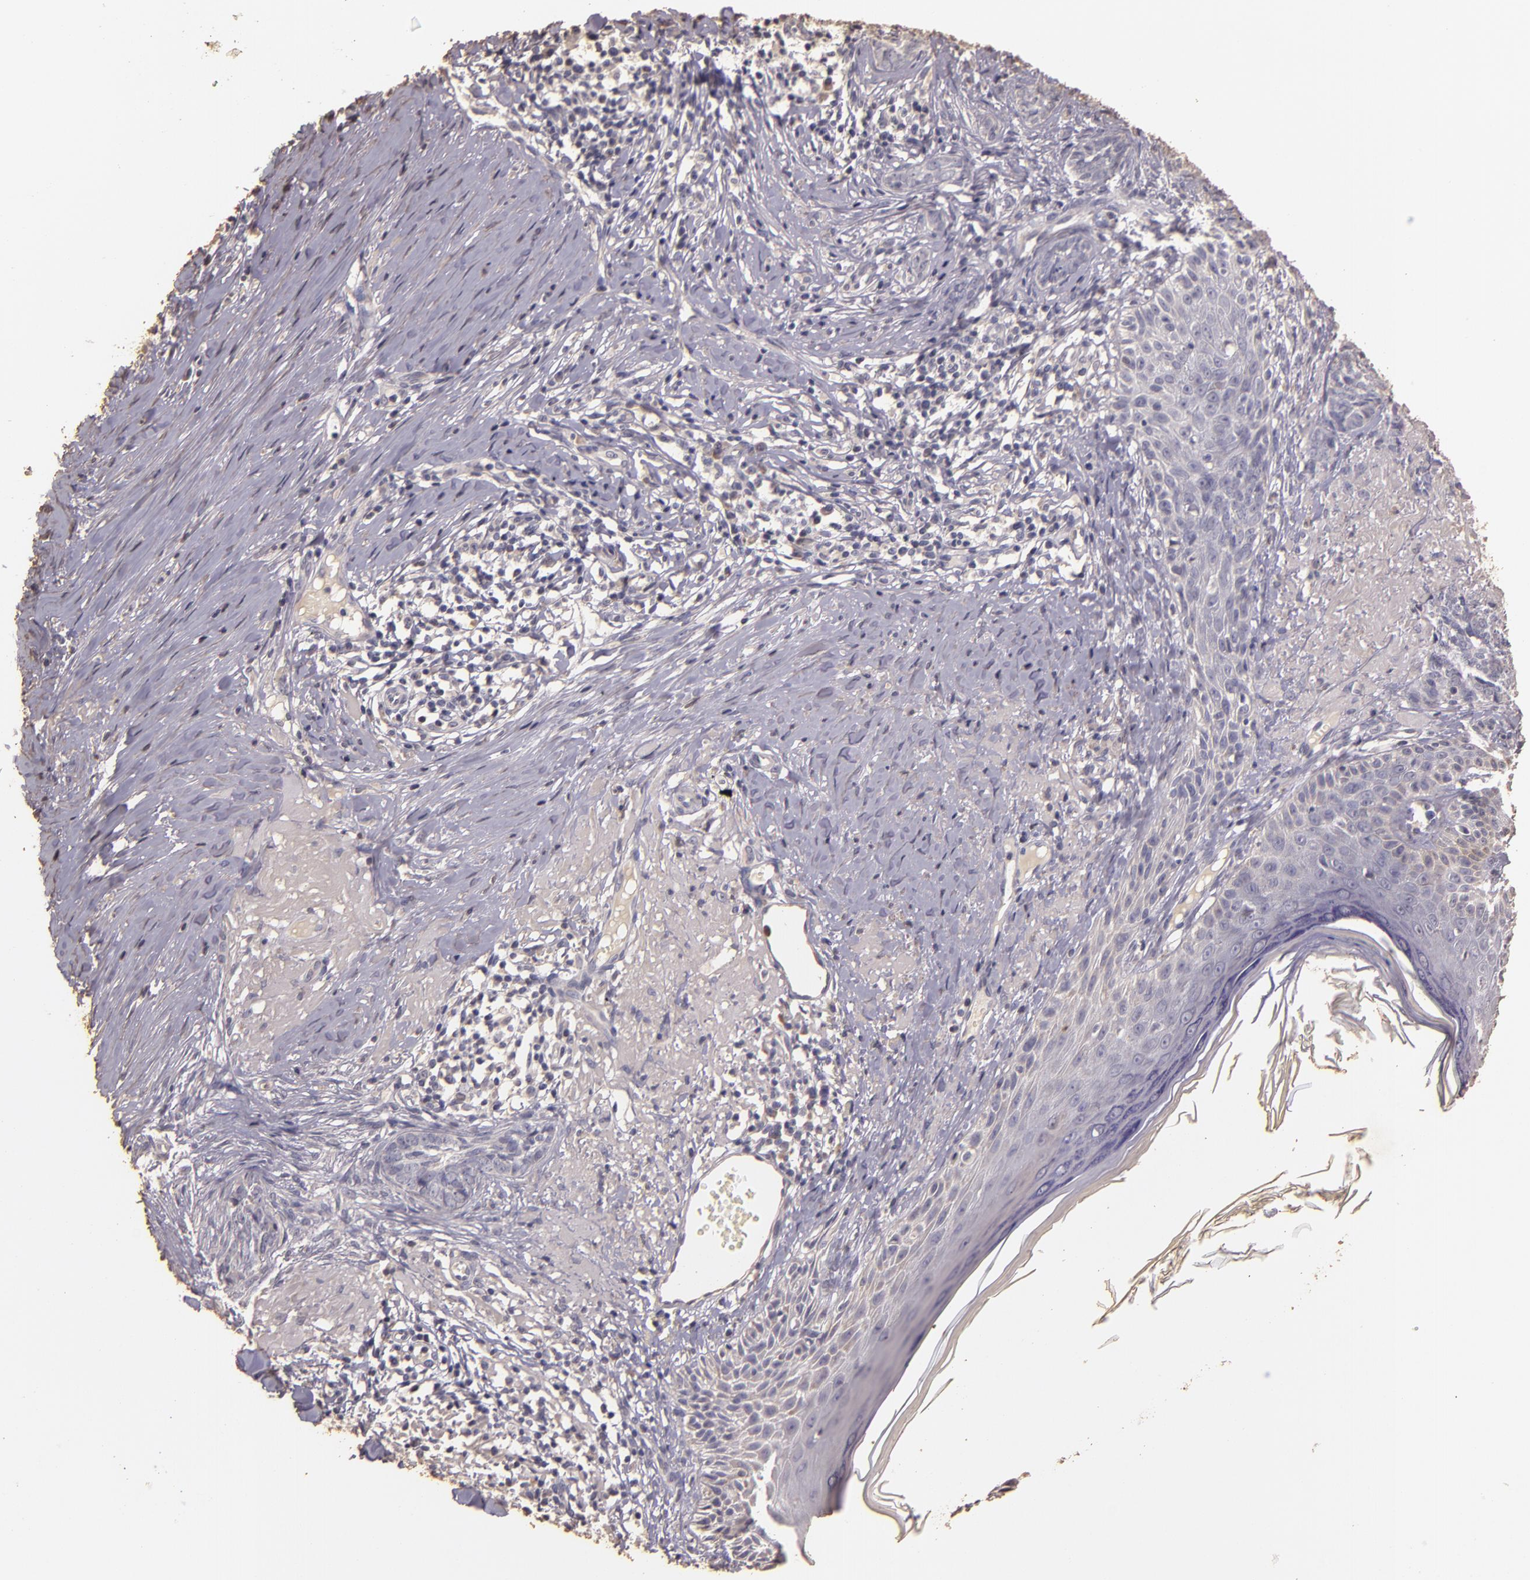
{"staining": {"intensity": "negative", "quantity": "none", "location": "none"}, "tissue": "skin cancer", "cell_type": "Tumor cells", "image_type": "cancer", "snomed": [{"axis": "morphology", "description": "Basal cell carcinoma"}, {"axis": "topography", "description": "Skin"}], "caption": "High power microscopy photomicrograph of an immunohistochemistry (IHC) image of skin basal cell carcinoma, revealing no significant expression in tumor cells.", "gene": "BCL2L13", "patient": {"sex": "female", "age": 81}}